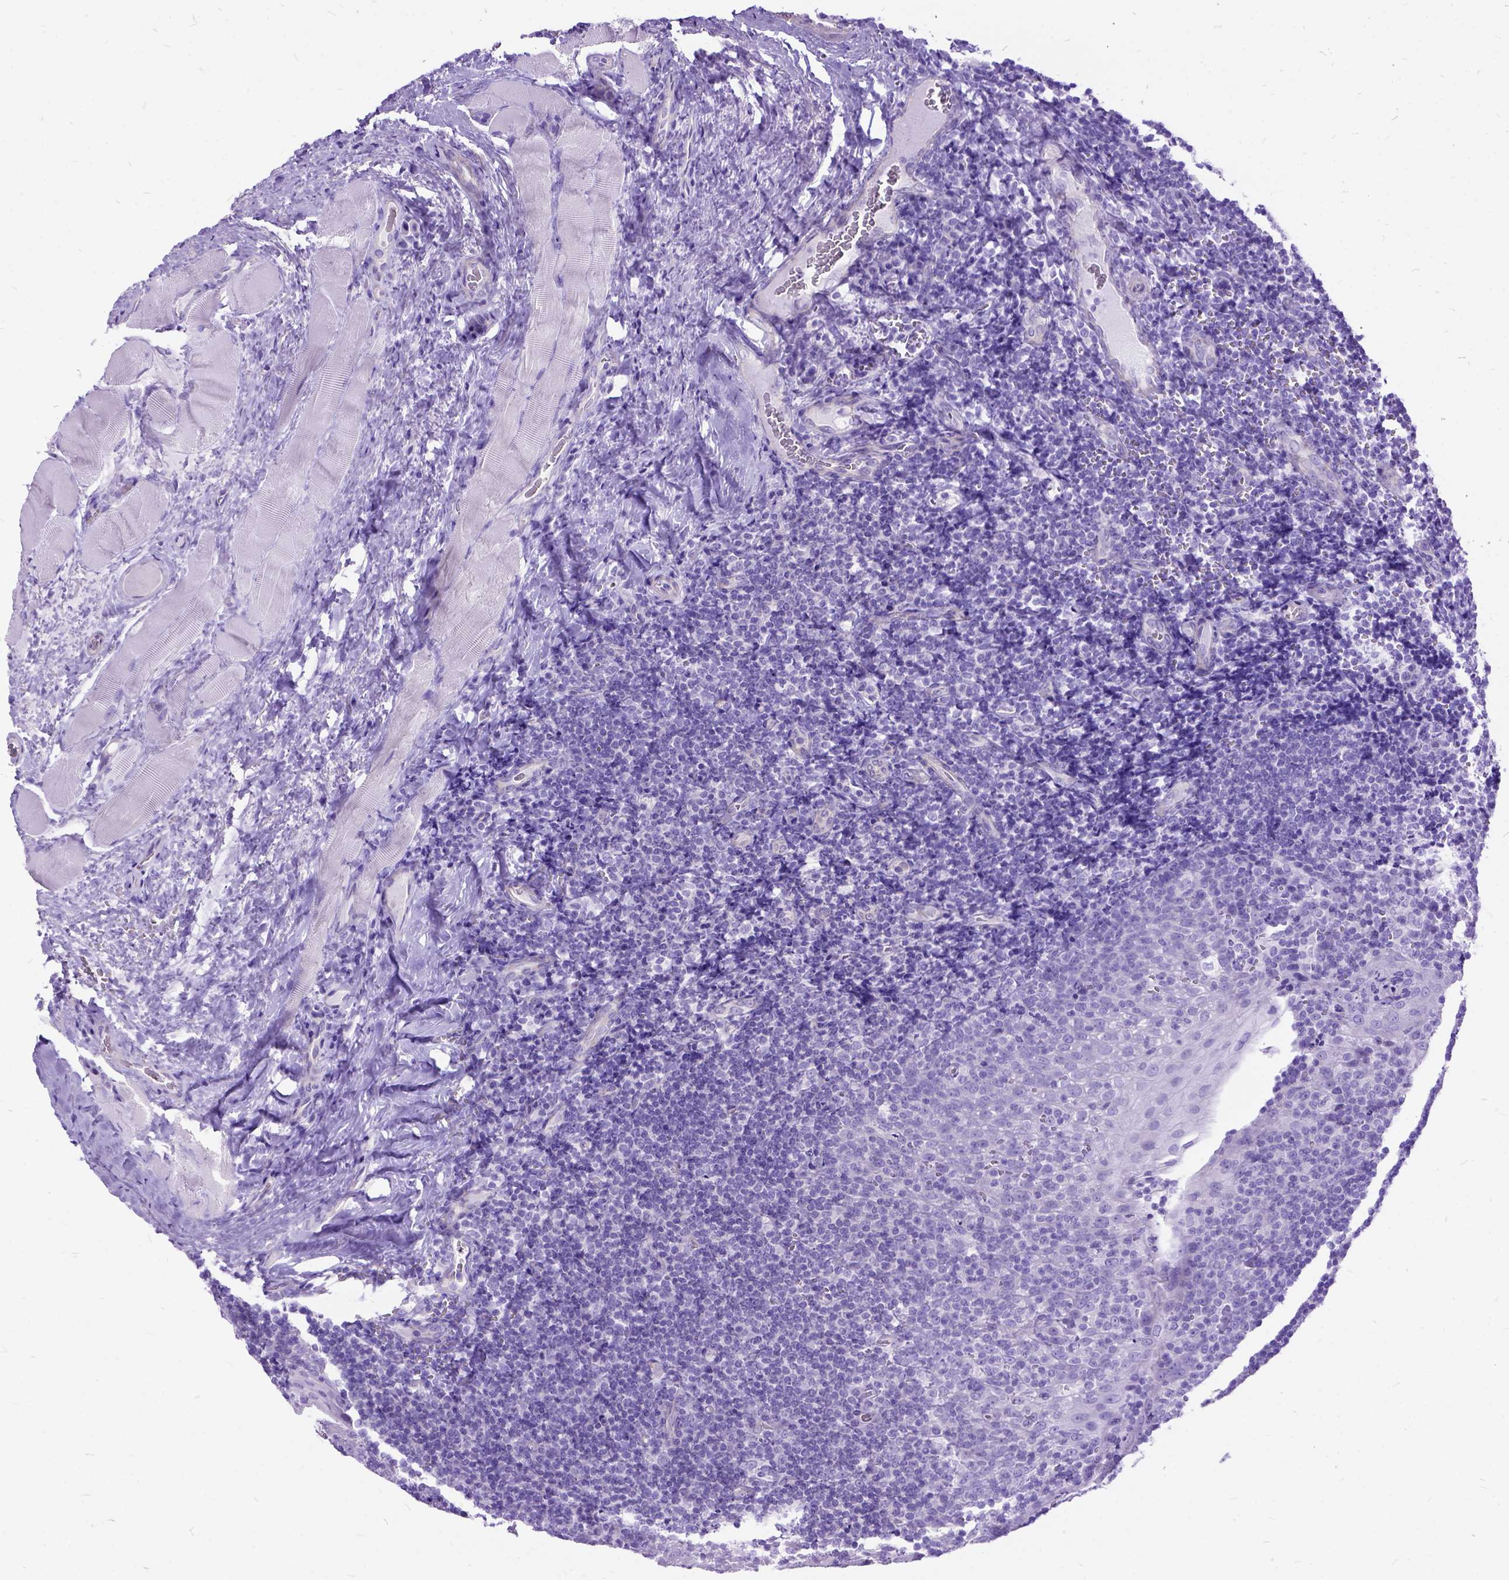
{"staining": {"intensity": "negative", "quantity": "none", "location": "none"}, "tissue": "tonsil", "cell_type": "Germinal center cells", "image_type": "normal", "snomed": [{"axis": "morphology", "description": "Normal tissue, NOS"}, {"axis": "morphology", "description": "Inflammation, NOS"}, {"axis": "topography", "description": "Tonsil"}], "caption": "Germinal center cells show no significant expression in benign tonsil. Nuclei are stained in blue.", "gene": "ARL9", "patient": {"sex": "female", "age": 31}}